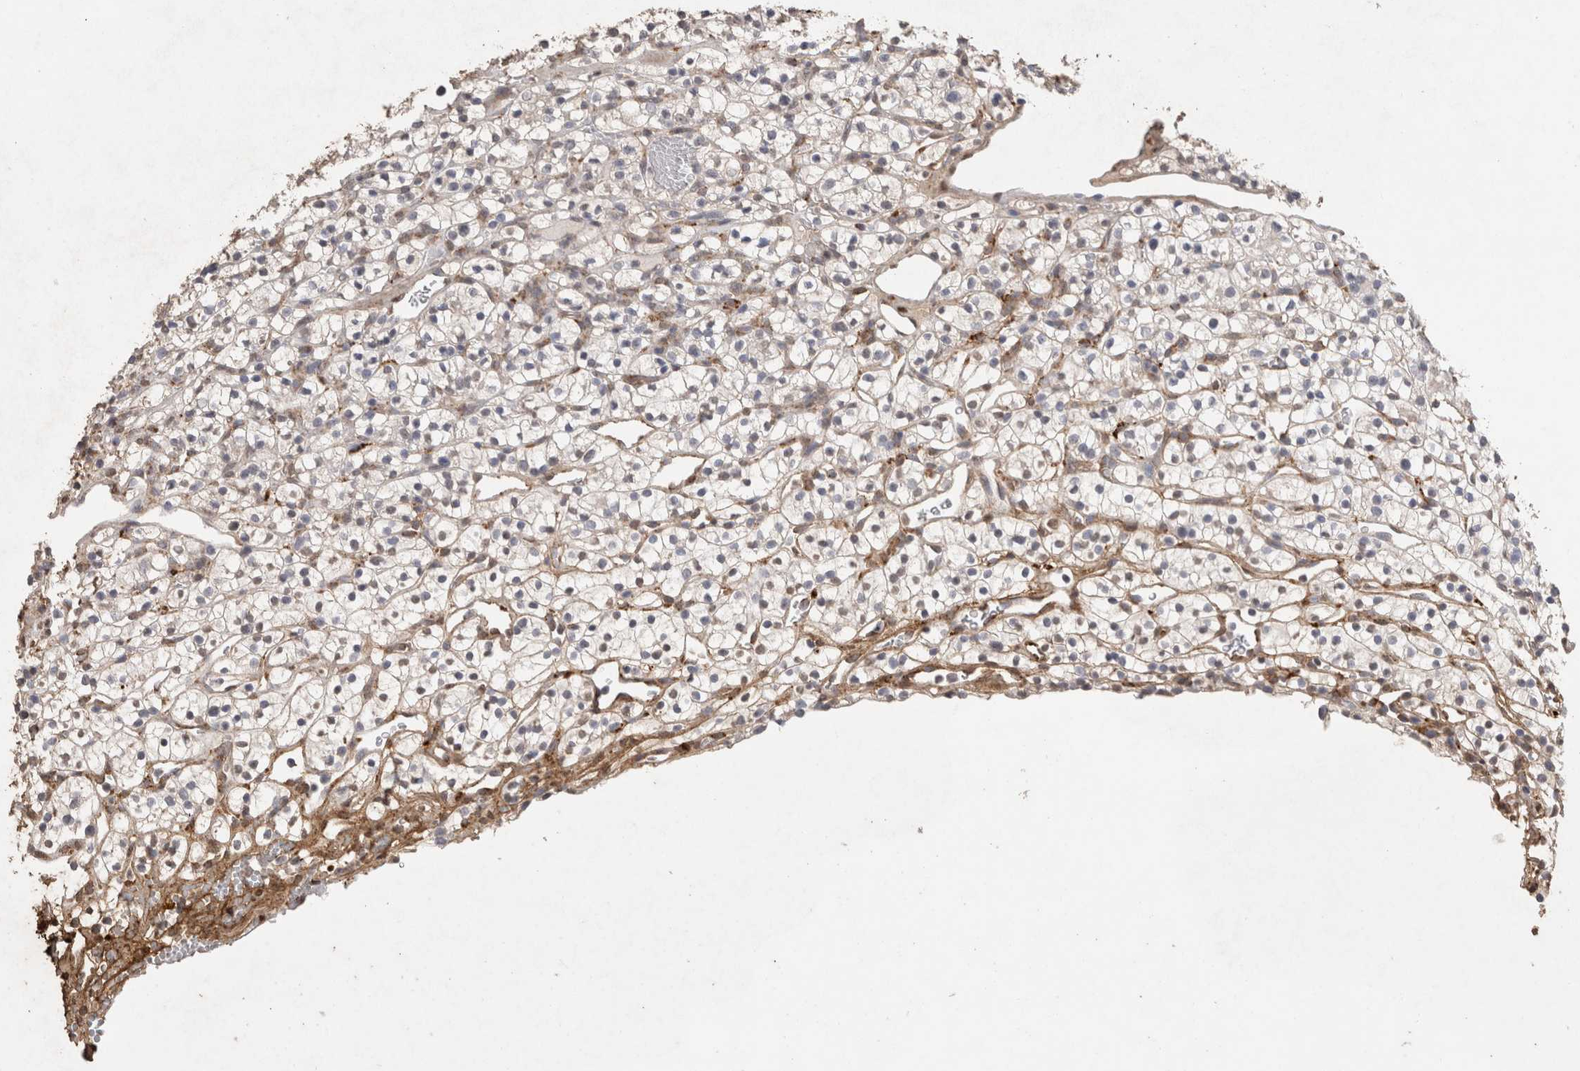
{"staining": {"intensity": "negative", "quantity": "none", "location": "none"}, "tissue": "renal cancer", "cell_type": "Tumor cells", "image_type": "cancer", "snomed": [{"axis": "morphology", "description": "Adenocarcinoma, NOS"}, {"axis": "topography", "description": "Kidney"}], "caption": "An immunohistochemistry histopathology image of renal cancer (adenocarcinoma) is shown. There is no staining in tumor cells of renal cancer (adenocarcinoma).", "gene": "C1QTNF5", "patient": {"sex": "female", "age": 57}}